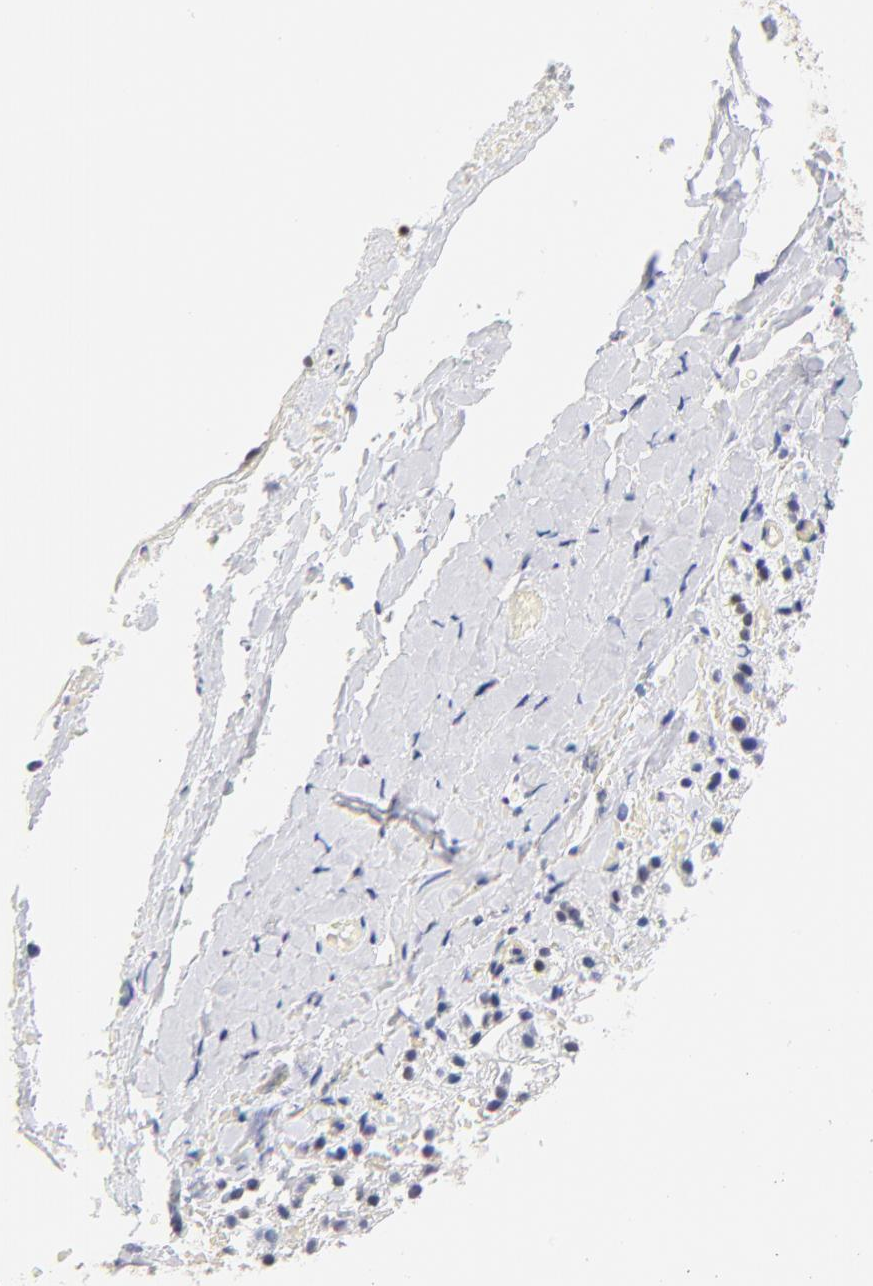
{"staining": {"intensity": "moderate", "quantity": "25%-75%", "location": "nuclear"}, "tissue": "adrenal gland", "cell_type": "Glandular cells", "image_type": "normal", "snomed": [{"axis": "morphology", "description": "Normal tissue, NOS"}, {"axis": "topography", "description": "Adrenal gland"}], "caption": "An immunohistochemistry (IHC) micrograph of normal tissue is shown. Protein staining in brown shows moderate nuclear positivity in adrenal gland within glandular cells.", "gene": "ZNF74", "patient": {"sex": "female", "age": 44}}